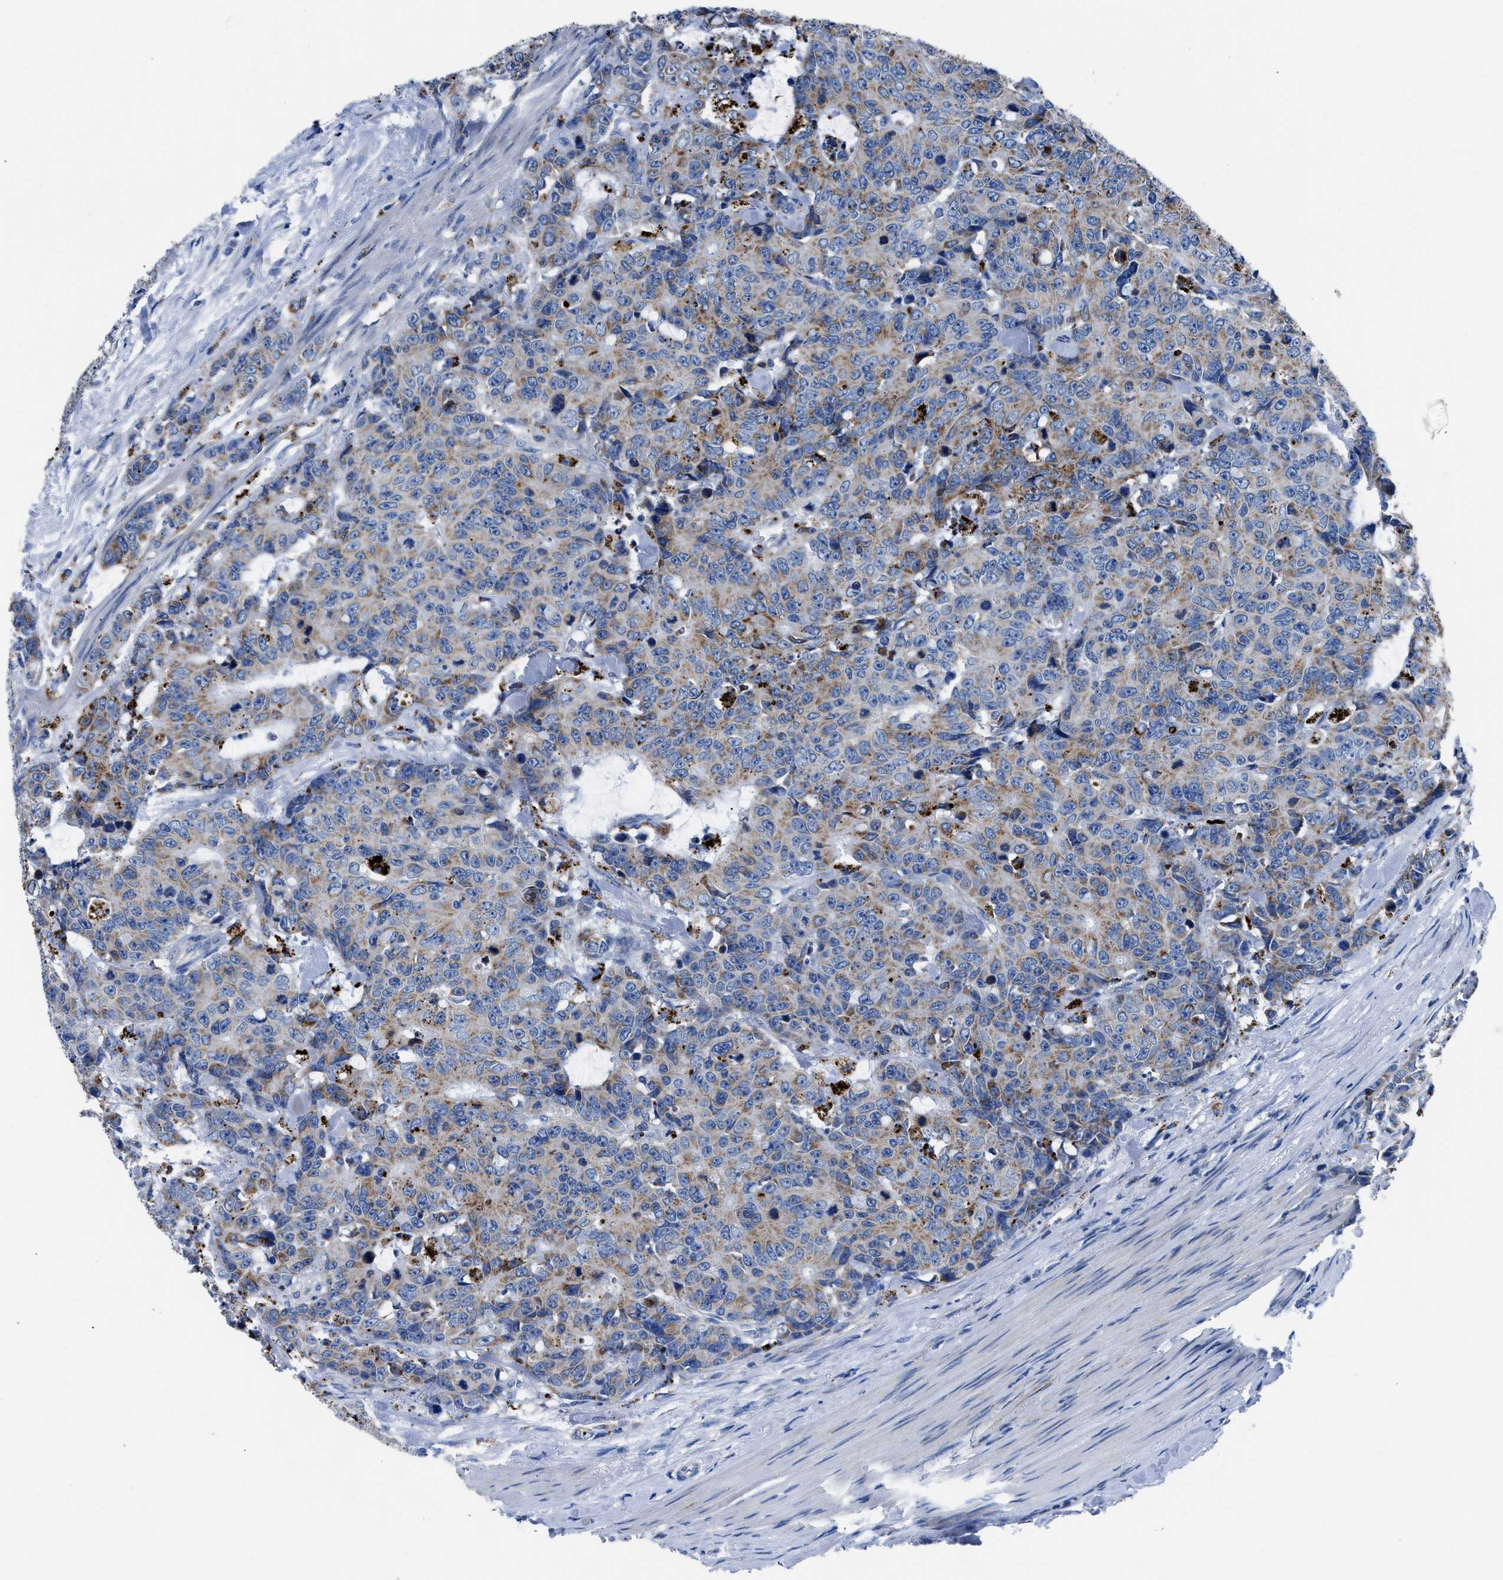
{"staining": {"intensity": "moderate", "quantity": "25%-75%", "location": "cytoplasmic/membranous"}, "tissue": "colorectal cancer", "cell_type": "Tumor cells", "image_type": "cancer", "snomed": [{"axis": "morphology", "description": "Adenocarcinoma, NOS"}, {"axis": "topography", "description": "Colon"}], "caption": "Immunohistochemical staining of colorectal cancer (adenocarcinoma) demonstrates moderate cytoplasmic/membranous protein staining in about 25%-75% of tumor cells.", "gene": "ZDHHC3", "patient": {"sex": "female", "age": 86}}